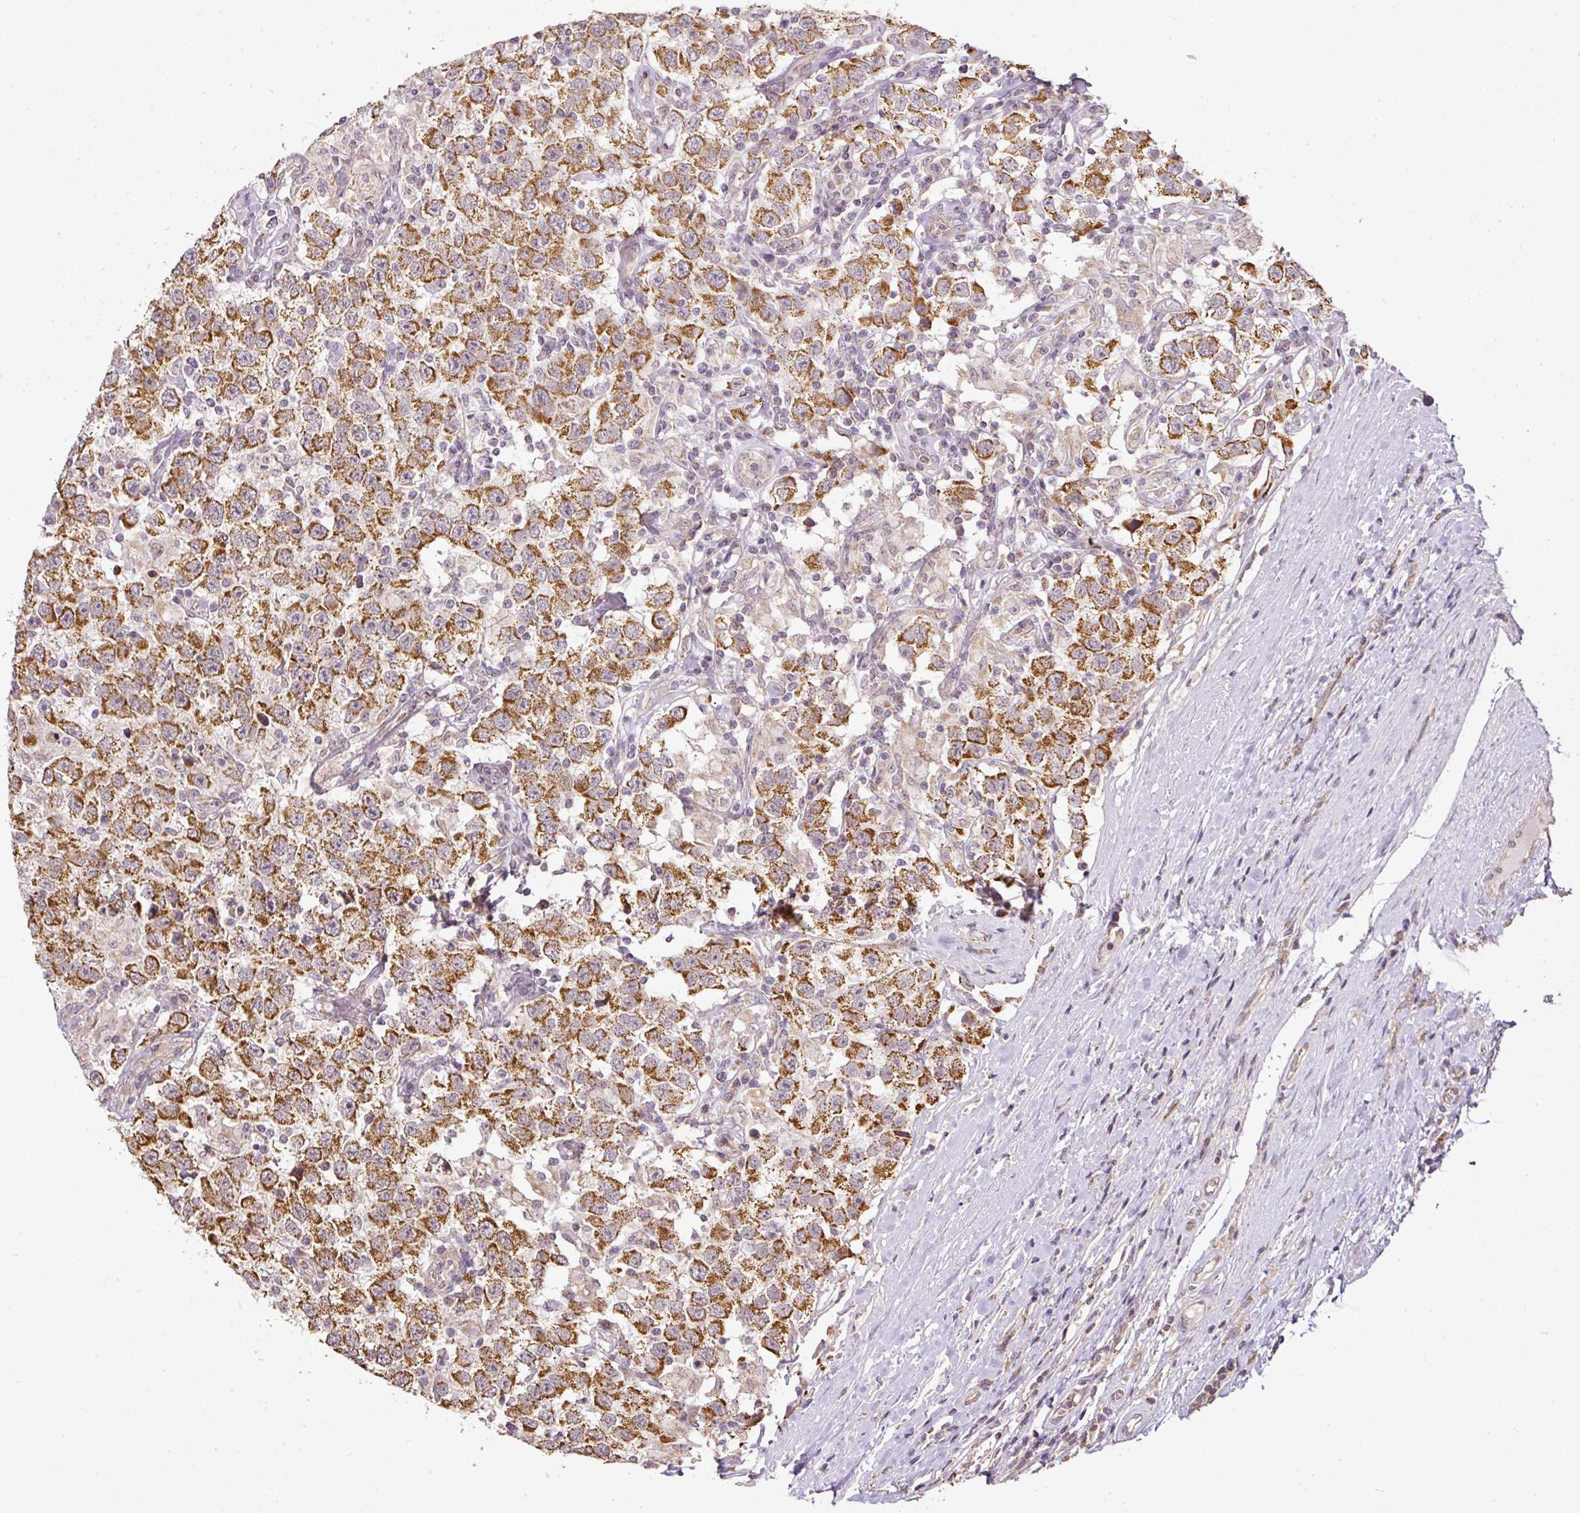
{"staining": {"intensity": "strong", "quantity": ">75%", "location": "cytoplasmic/membranous"}, "tissue": "testis cancer", "cell_type": "Tumor cells", "image_type": "cancer", "snomed": [{"axis": "morphology", "description": "Seminoma, NOS"}, {"axis": "topography", "description": "Testis"}], "caption": "A brown stain labels strong cytoplasmic/membranous expression of a protein in human testis seminoma tumor cells.", "gene": "MYOM2", "patient": {"sex": "male", "age": 41}}